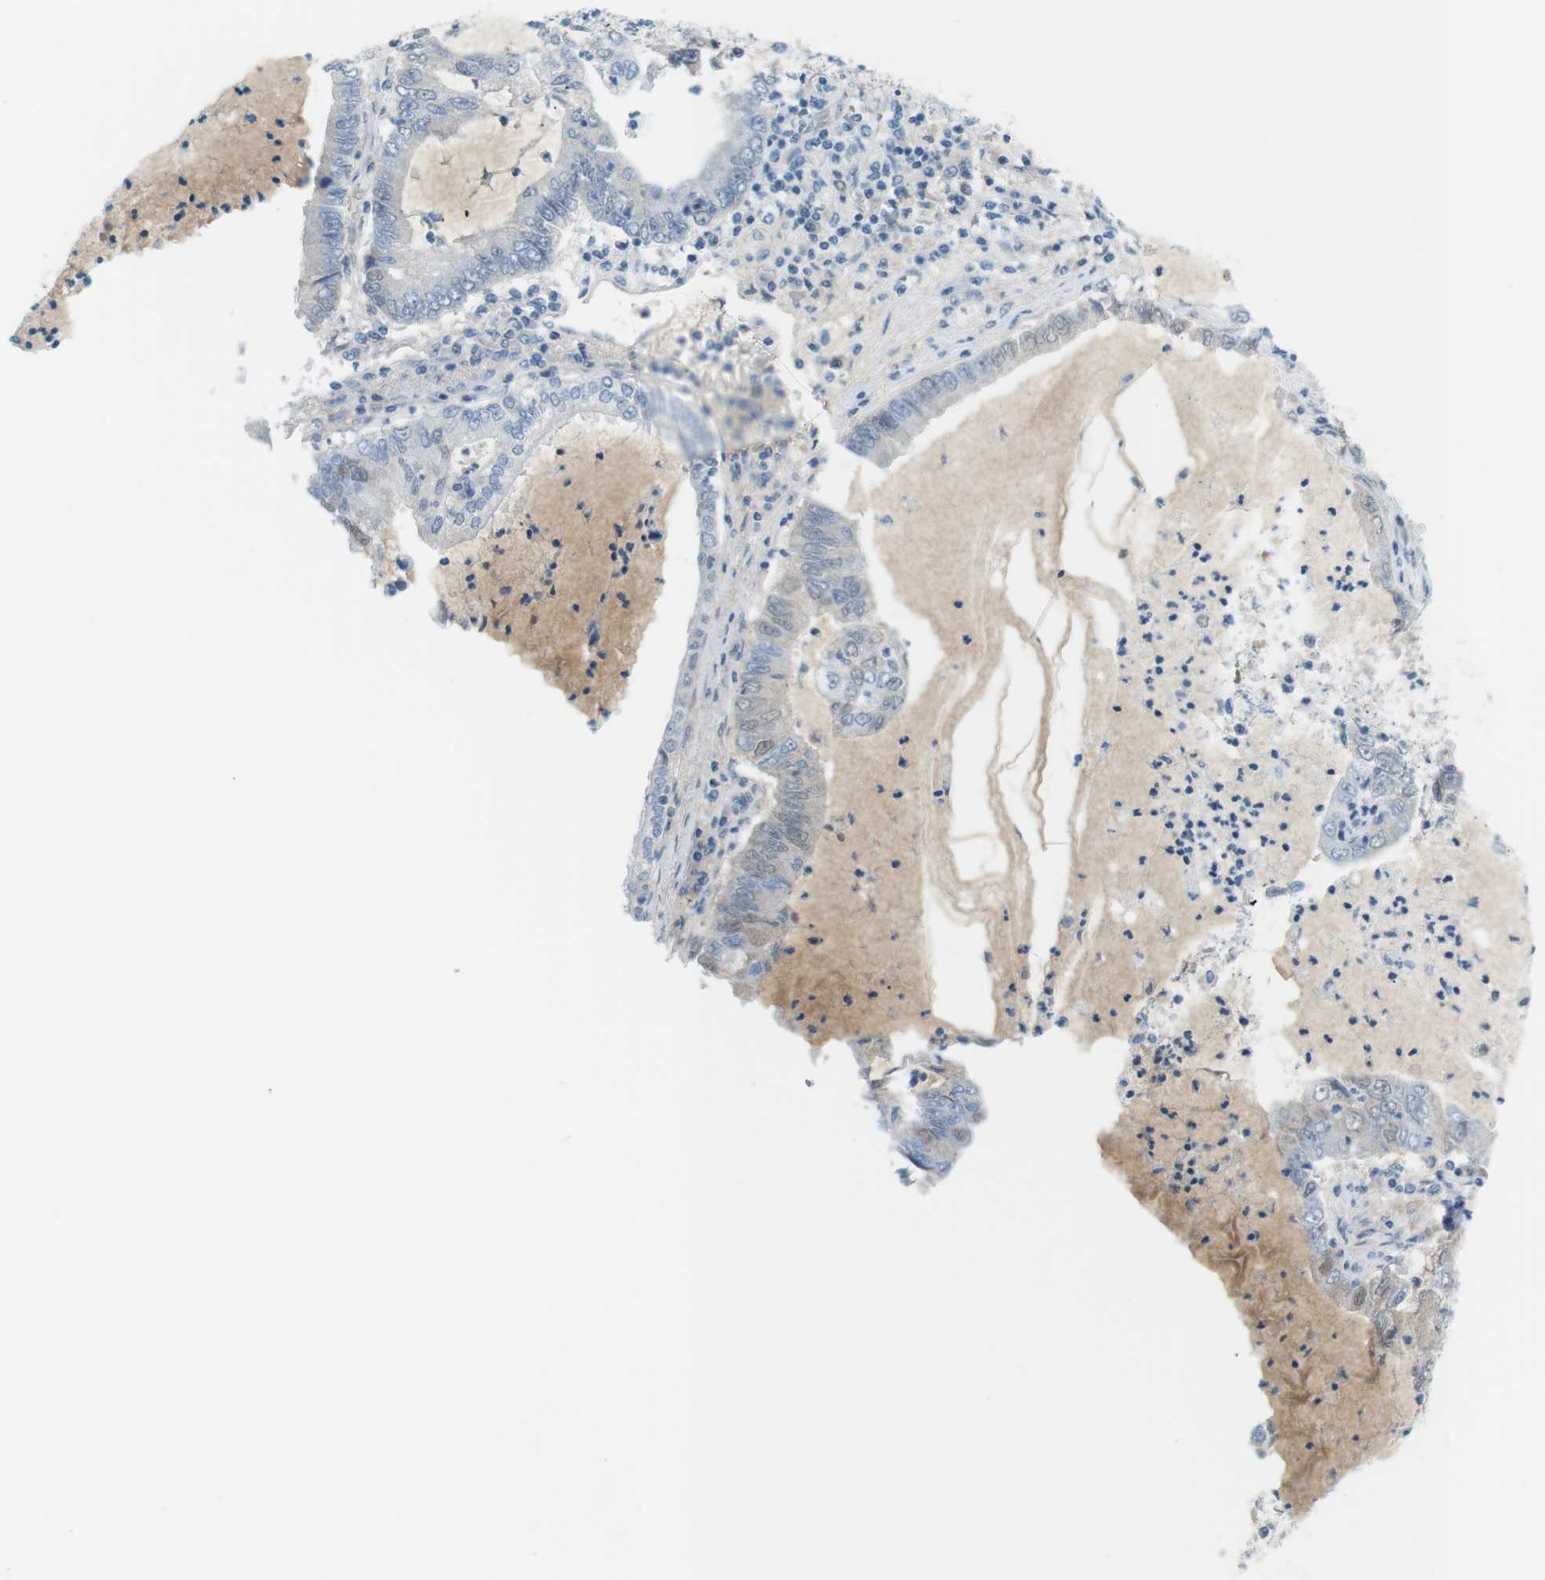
{"staining": {"intensity": "negative", "quantity": "none", "location": "none"}, "tissue": "lung cancer", "cell_type": "Tumor cells", "image_type": "cancer", "snomed": [{"axis": "morphology", "description": "Adenocarcinoma, NOS"}, {"axis": "topography", "description": "Lung"}], "caption": "The micrograph demonstrates no staining of tumor cells in lung adenocarcinoma.", "gene": "AZGP1", "patient": {"sex": "female", "age": 51}}